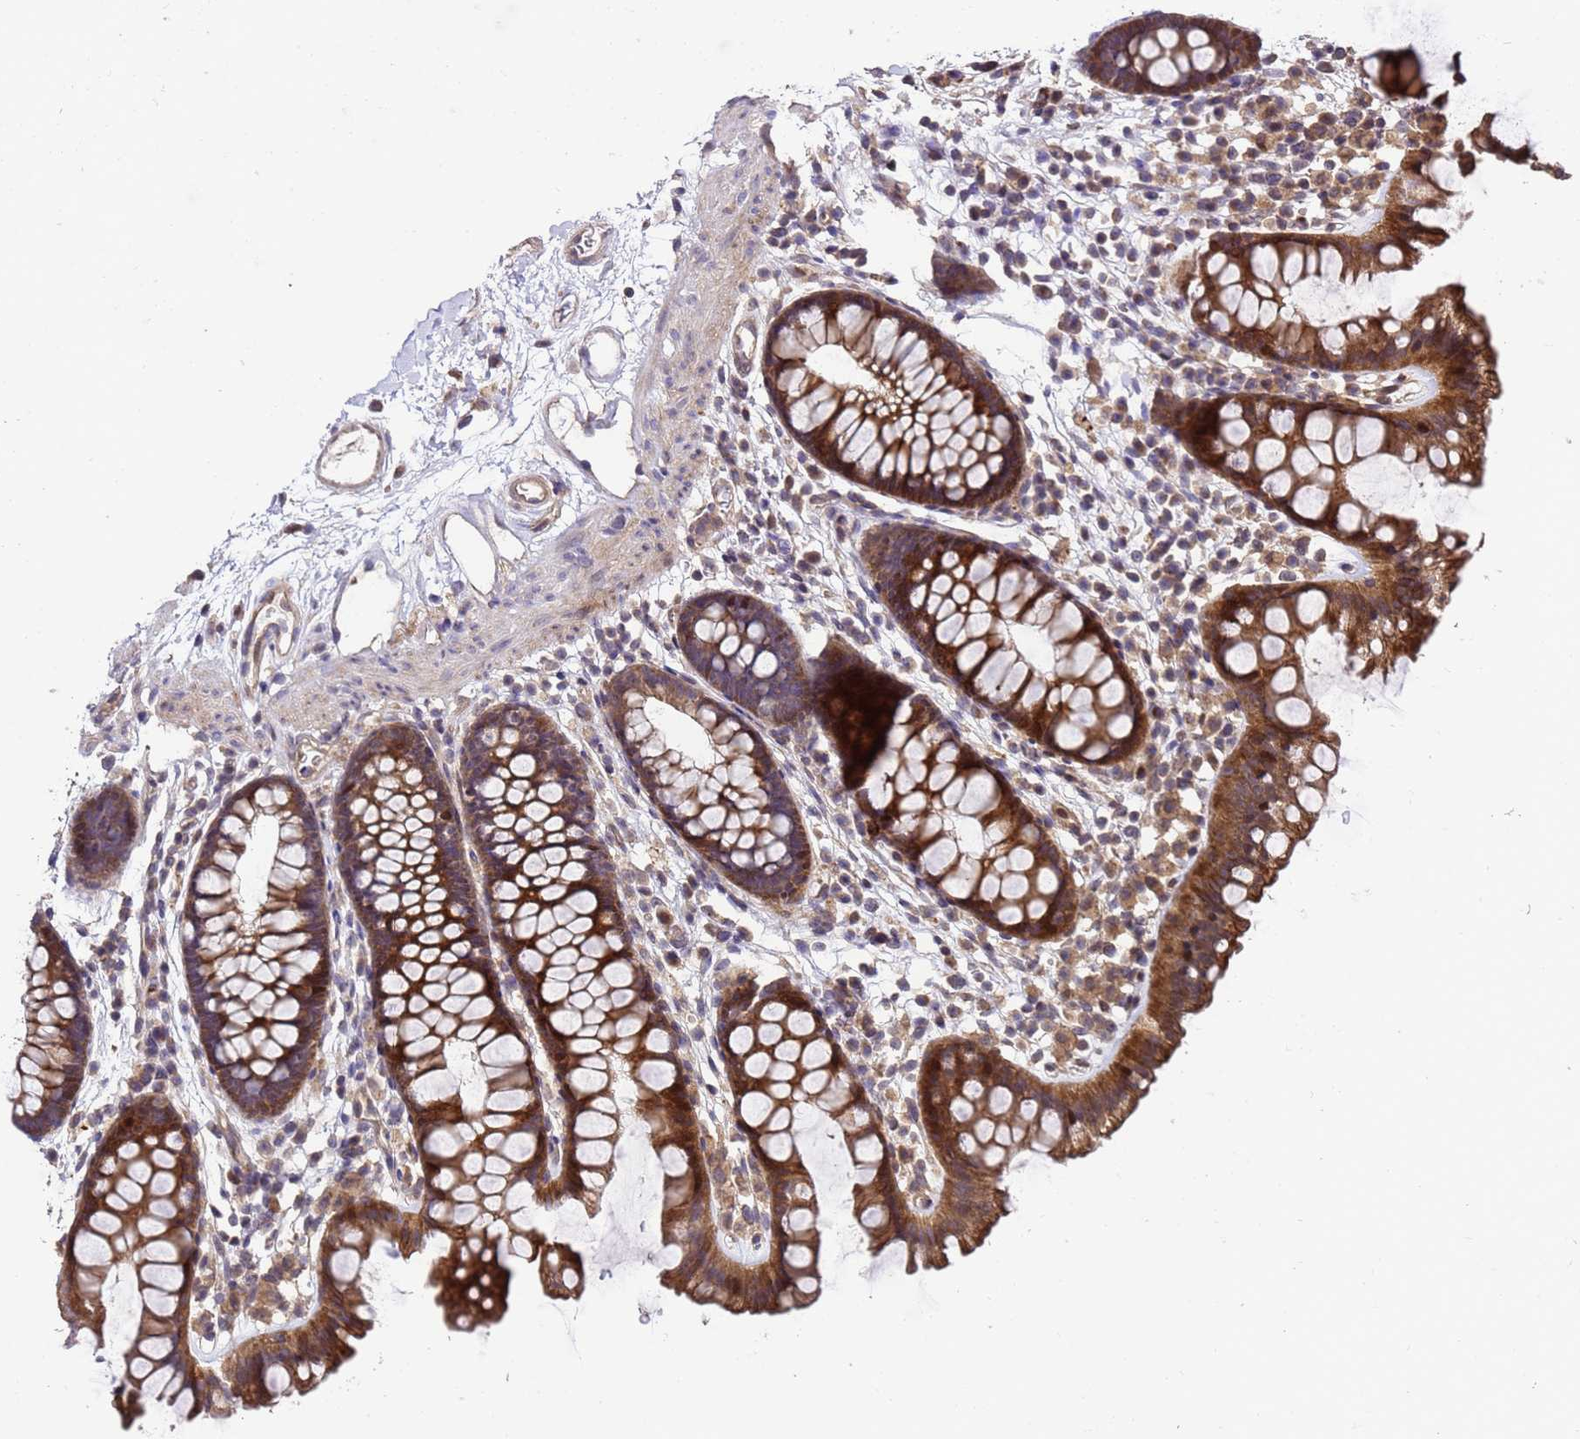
{"staining": {"intensity": "moderate", "quantity": ">75%", "location": "cytoplasmic/membranous"}, "tissue": "colon", "cell_type": "Endothelial cells", "image_type": "normal", "snomed": [{"axis": "morphology", "description": "Normal tissue, NOS"}, {"axis": "topography", "description": "Colon"}], "caption": "Endothelial cells display medium levels of moderate cytoplasmic/membranous staining in approximately >75% of cells in unremarkable human colon.", "gene": "PRODH", "patient": {"sex": "female", "age": 62}}